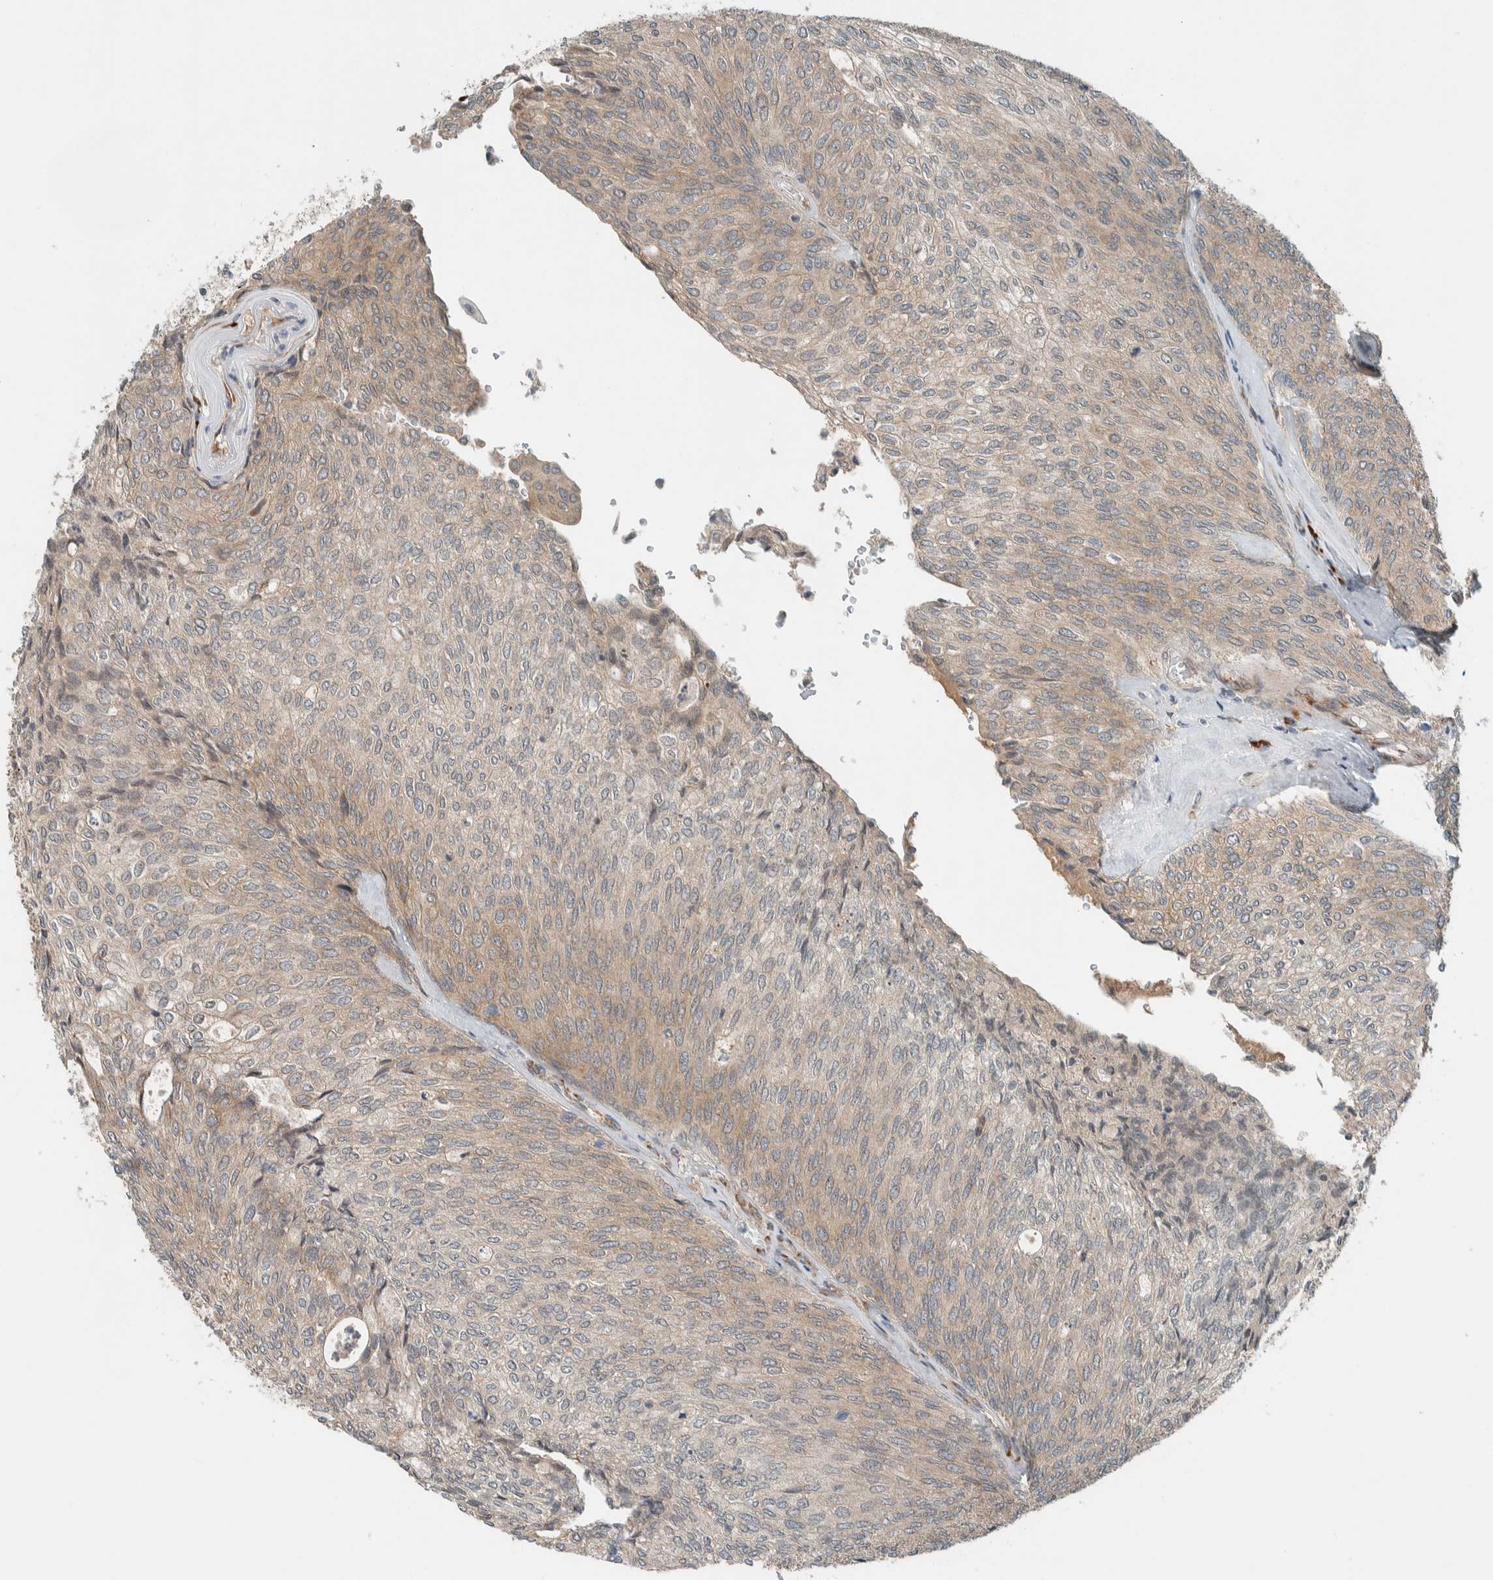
{"staining": {"intensity": "moderate", "quantity": "25%-75%", "location": "cytoplasmic/membranous"}, "tissue": "urothelial cancer", "cell_type": "Tumor cells", "image_type": "cancer", "snomed": [{"axis": "morphology", "description": "Urothelial carcinoma, Low grade"}, {"axis": "topography", "description": "Urinary bladder"}], "caption": "DAB immunohistochemical staining of human urothelial cancer reveals moderate cytoplasmic/membranous protein staining in about 25%-75% of tumor cells.", "gene": "CTBP2", "patient": {"sex": "female", "age": 79}}